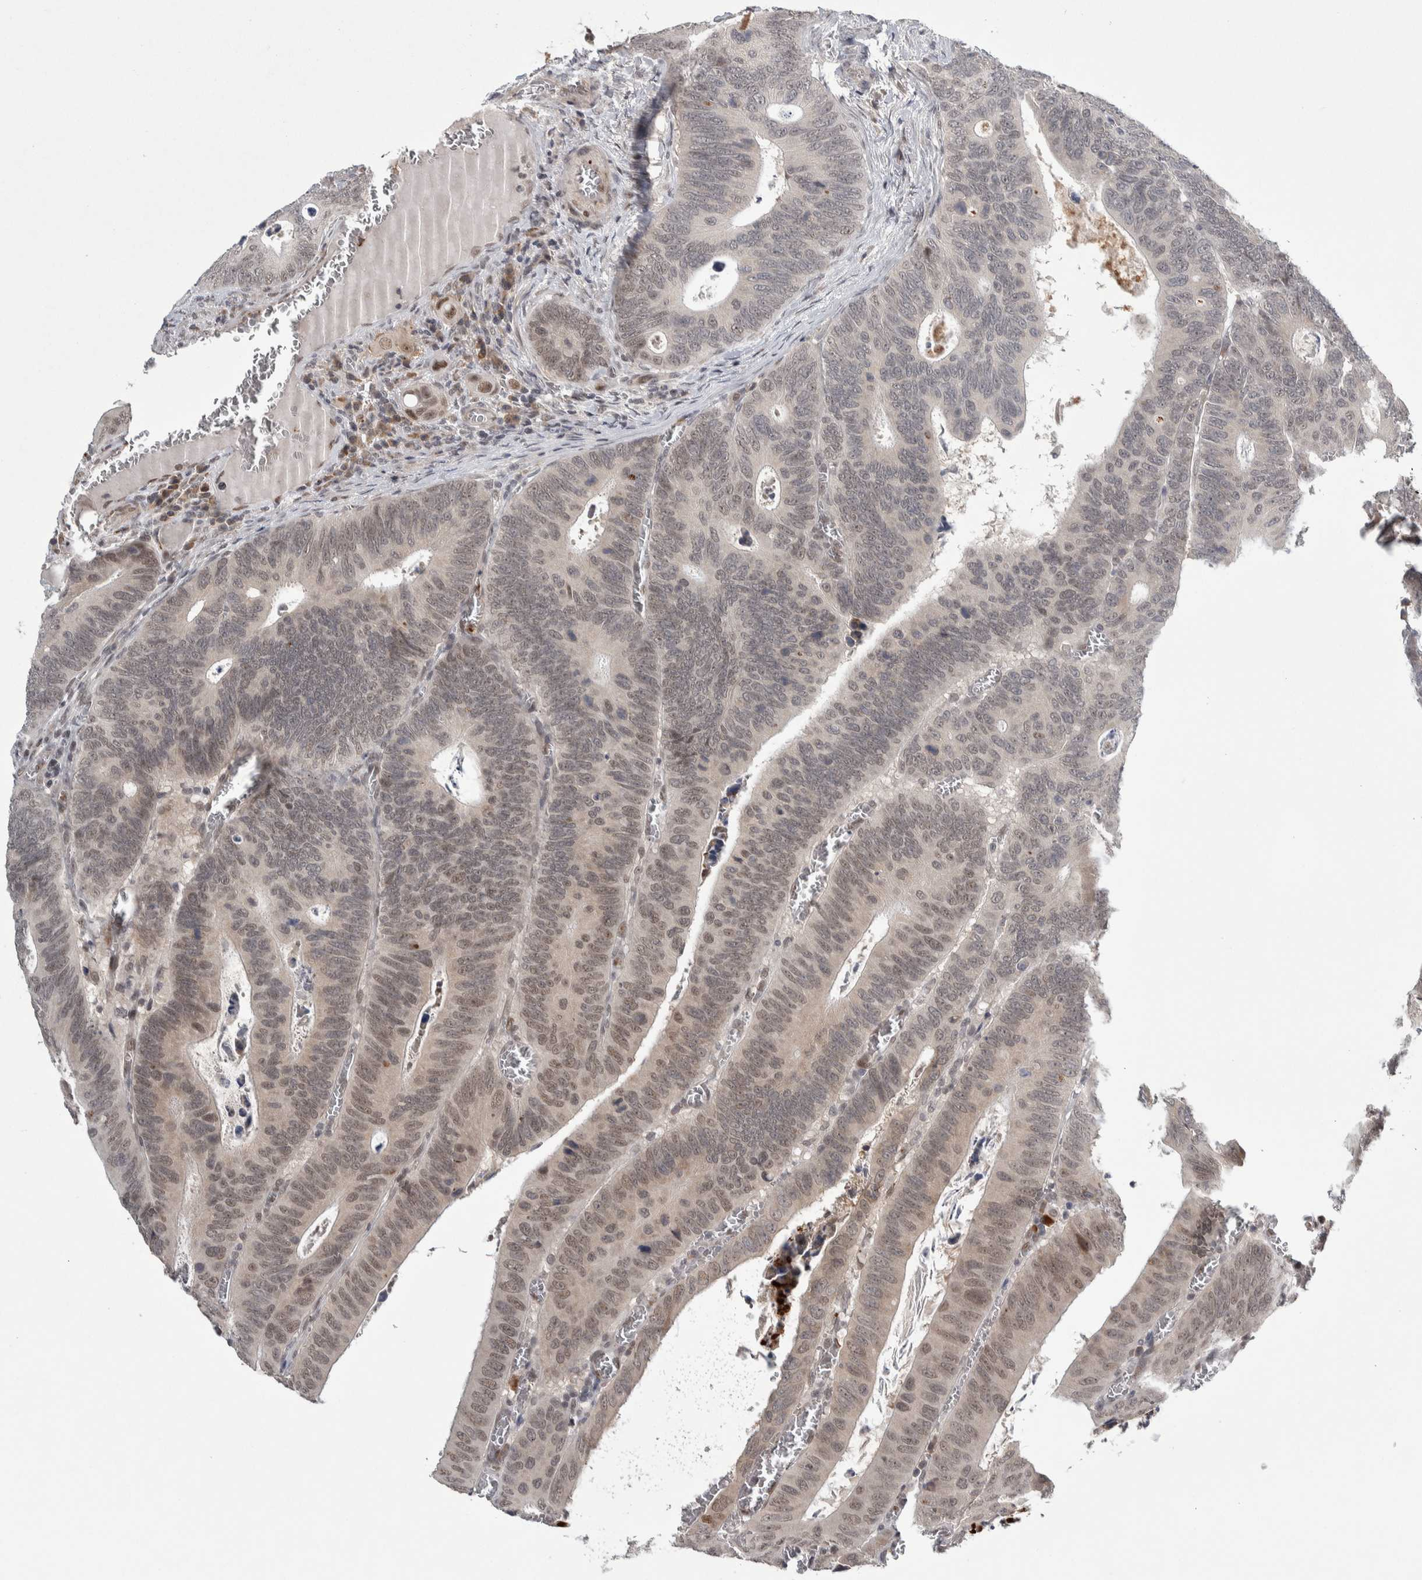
{"staining": {"intensity": "weak", "quantity": ">75%", "location": "nuclear"}, "tissue": "colorectal cancer", "cell_type": "Tumor cells", "image_type": "cancer", "snomed": [{"axis": "morphology", "description": "Inflammation, NOS"}, {"axis": "morphology", "description": "Adenocarcinoma, NOS"}, {"axis": "topography", "description": "Colon"}], "caption": "Colorectal cancer (adenocarcinoma) stained with DAB (3,3'-diaminobenzidine) immunohistochemistry (IHC) displays low levels of weak nuclear expression in approximately >75% of tumor cells.", "gene": "ASPN", "patient": {"sex": "male", "age": 72}}